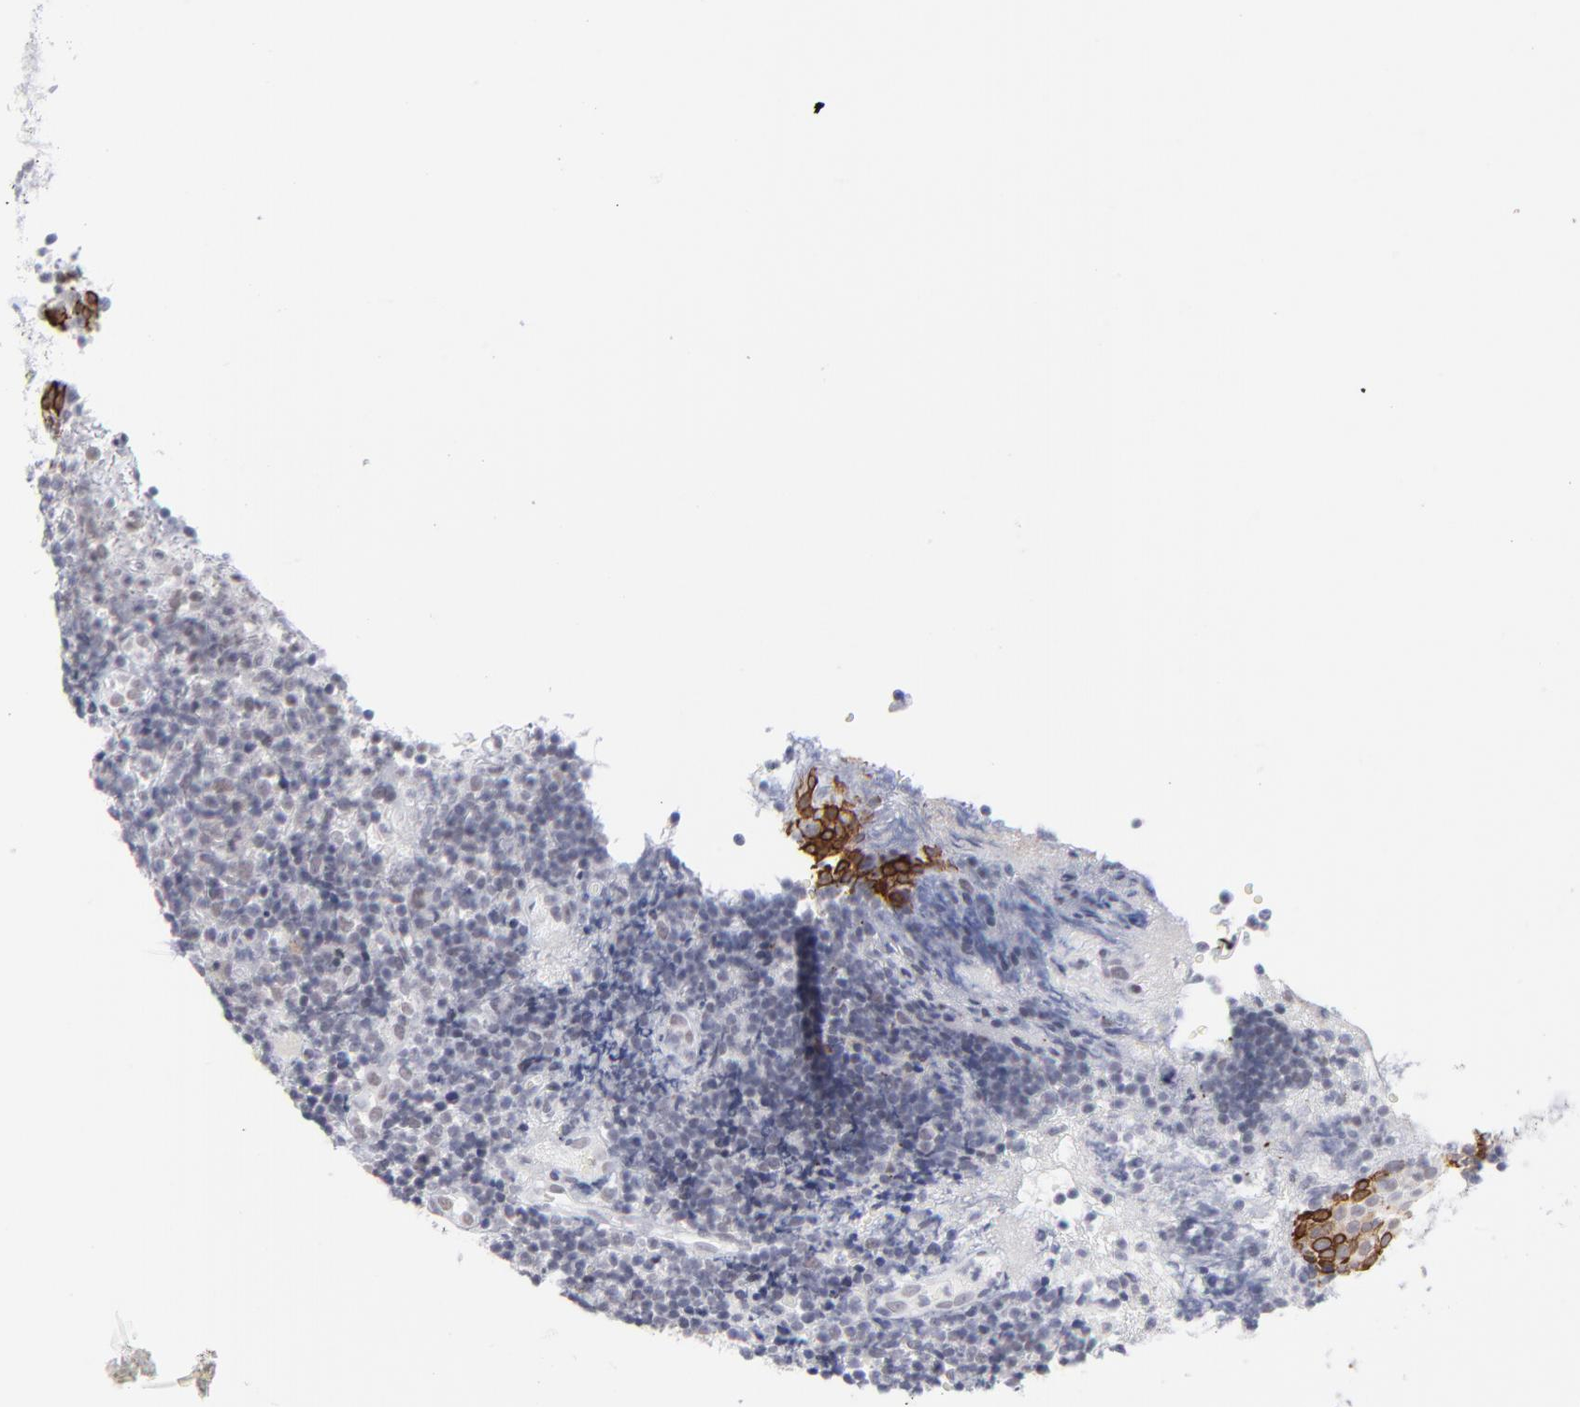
{"staining": {"intensity": "negative", "quantity": "none", "location": "none"}, "tissue": "tonsil", "cell_type": "Germinal center cells", "image_type": "normal", "snomed": [{"axis": "morphology", "description": "Normal tissue, NOS"}, {"axis": "topography", "description": "Tonsil"}], "caption": "High power microscopy micrograph of an immunohistochemistry image of normal tonsil, revealing no significant staining in germinal center cells.", "gene": "CCR2", "patient": {"sex": "female", "age": 40}}